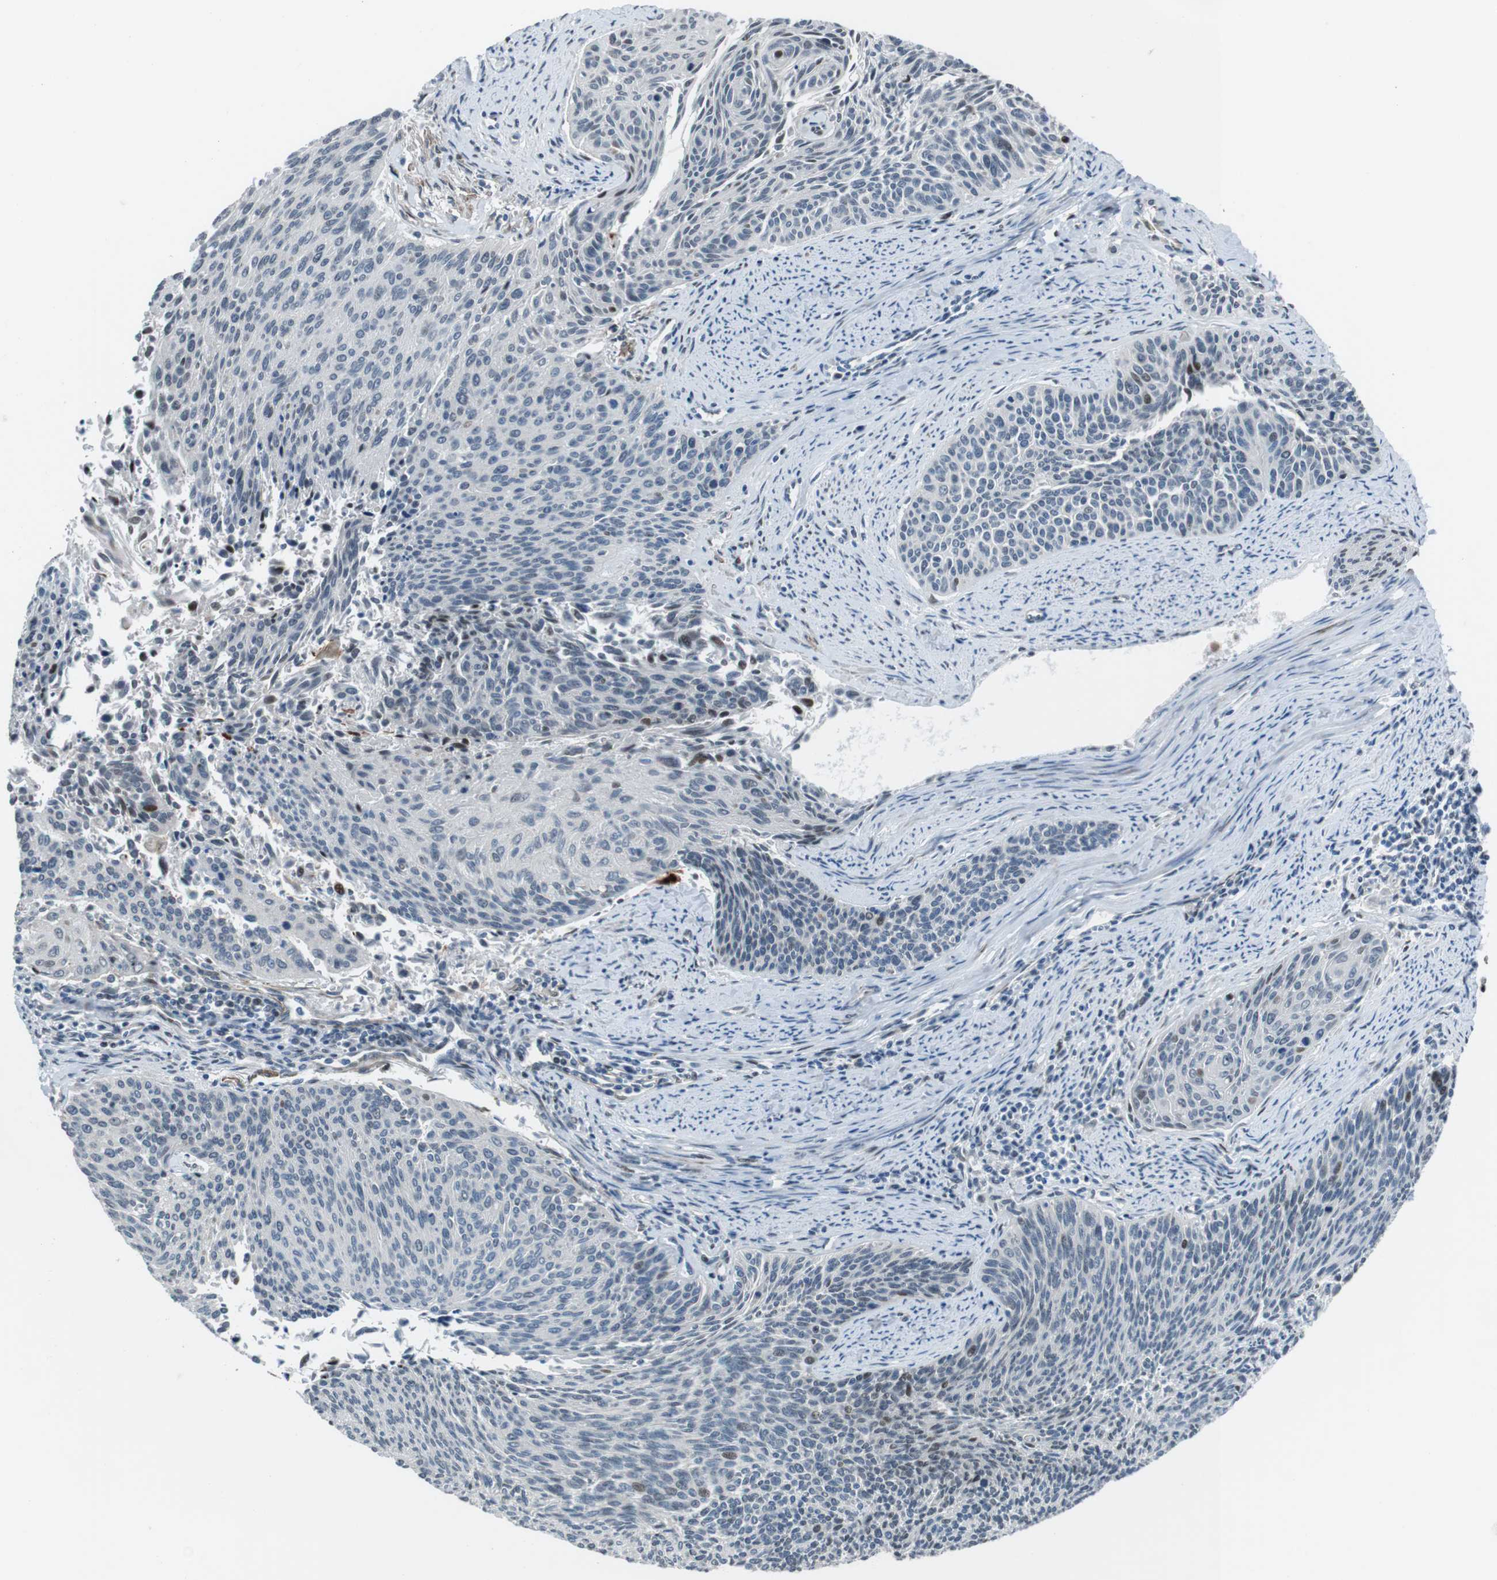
{"staining": {"intensity": "strong", "quantity": "<25%", "location": "nuclear"}, "tissue": "cervical cancer", "cell_type": "Tumor cells", "image_type": "cancer", "snomed": [{"axis": "morphology", "description": "Squamous cell carcinoma, NOS"}, {"axis": "topography", "description": "Cervix"}], "caption": "An image showing strong nuclear expression in approximately <25% of tumor cells in squamous cell carcinoma (cervical), as visualized by brown immunohistochemical staining.", "gene": "PBRM1", "patient": {"sex": "female", "age": 55}}